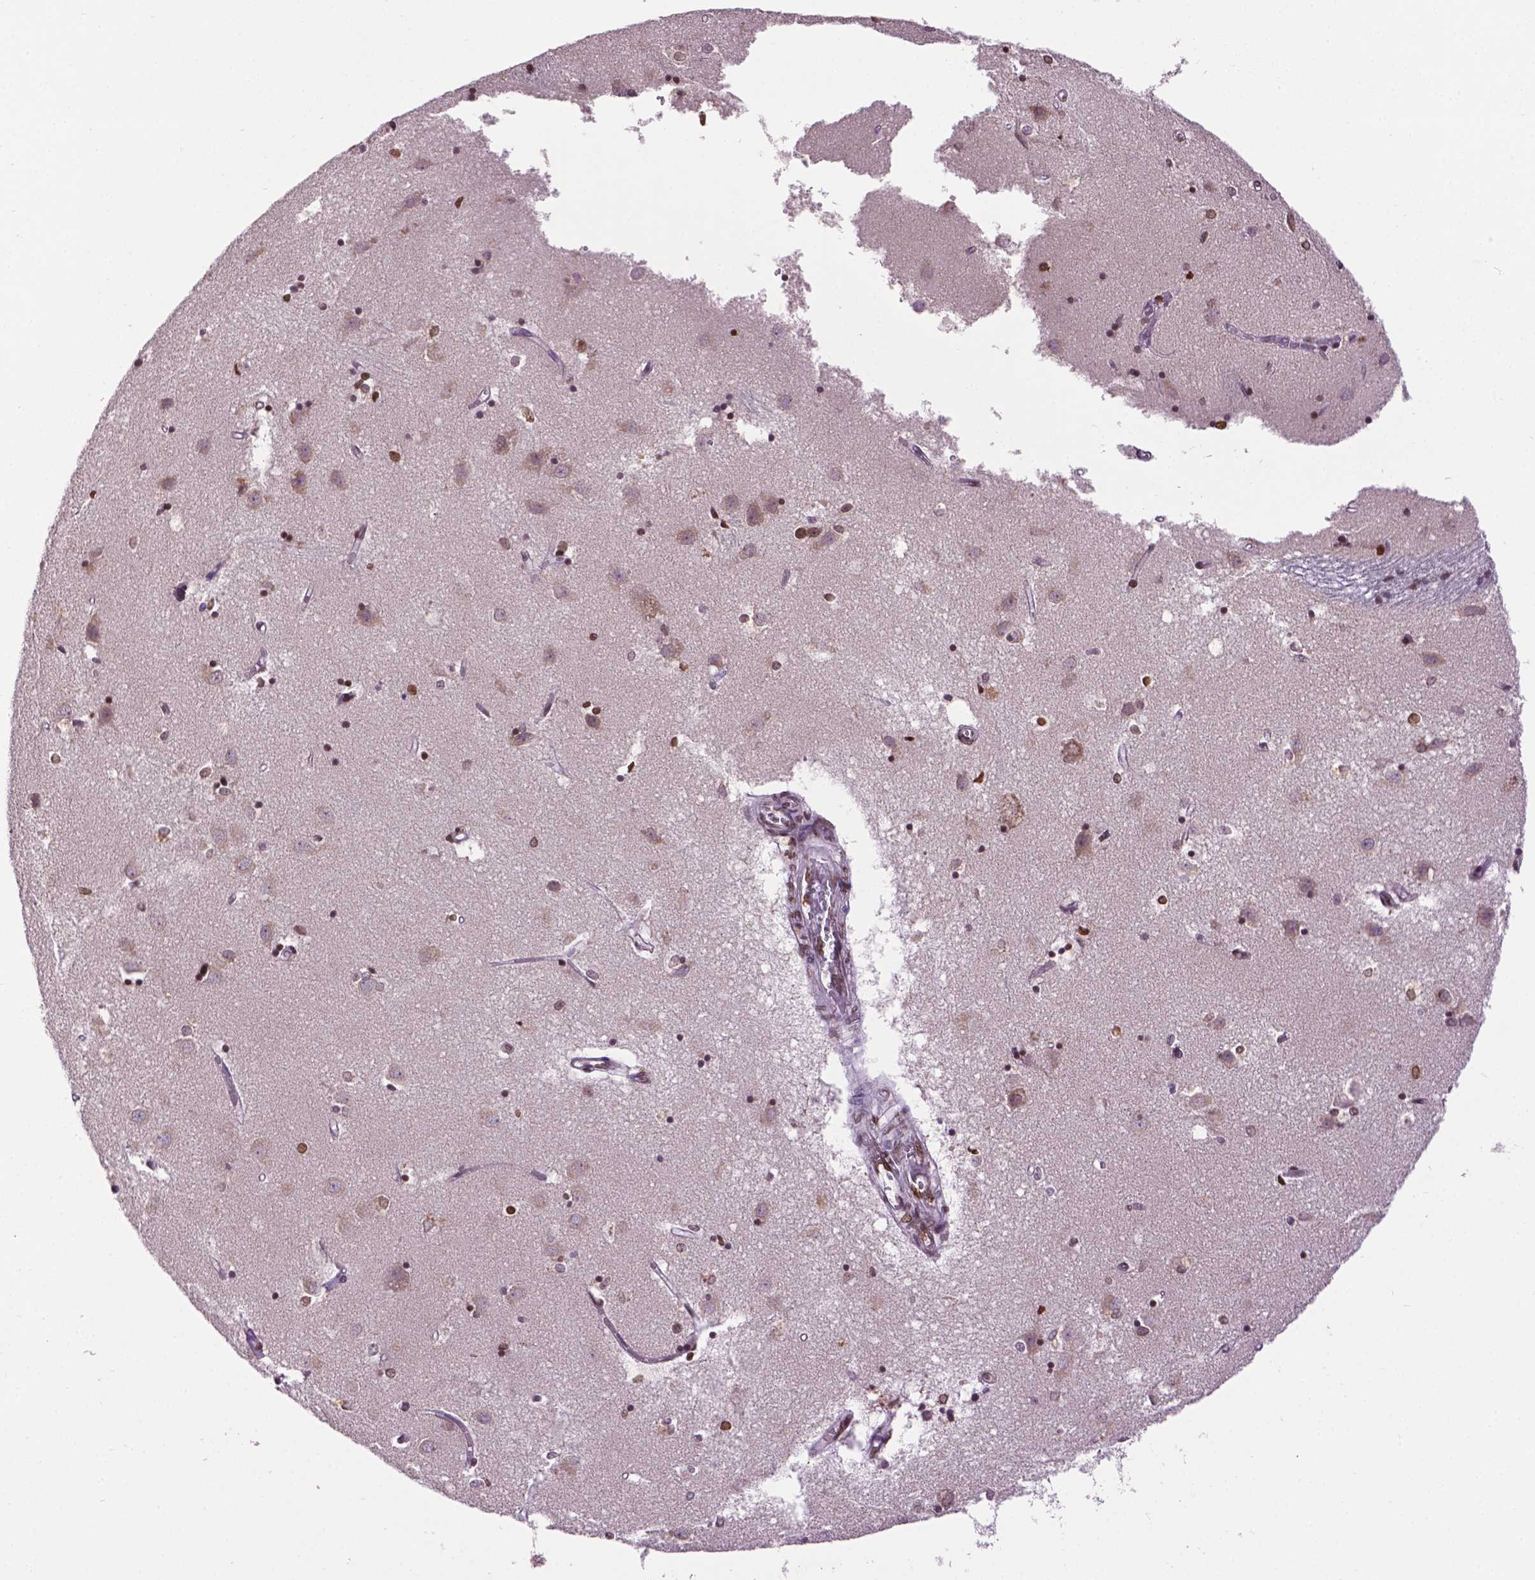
{"staining": {"intensity": "moderate", "quantity": ">75%", "location": "nuclear"}, "tissue": "caudate", "cell_type": "Glial cells", "image_type": "normal", "snomed": [{"axis": "morphology", "description": "Normal tissue, NOS"}, {"axis": "topography", "description": "Lateral ventricle wall"}], "caption": "Moderate nuclear protein expression is identified in approximately >75% of glial cells in caudate.", "gene": "ENSG00000289700", "patient": {"sex": "male", "age": 54}}